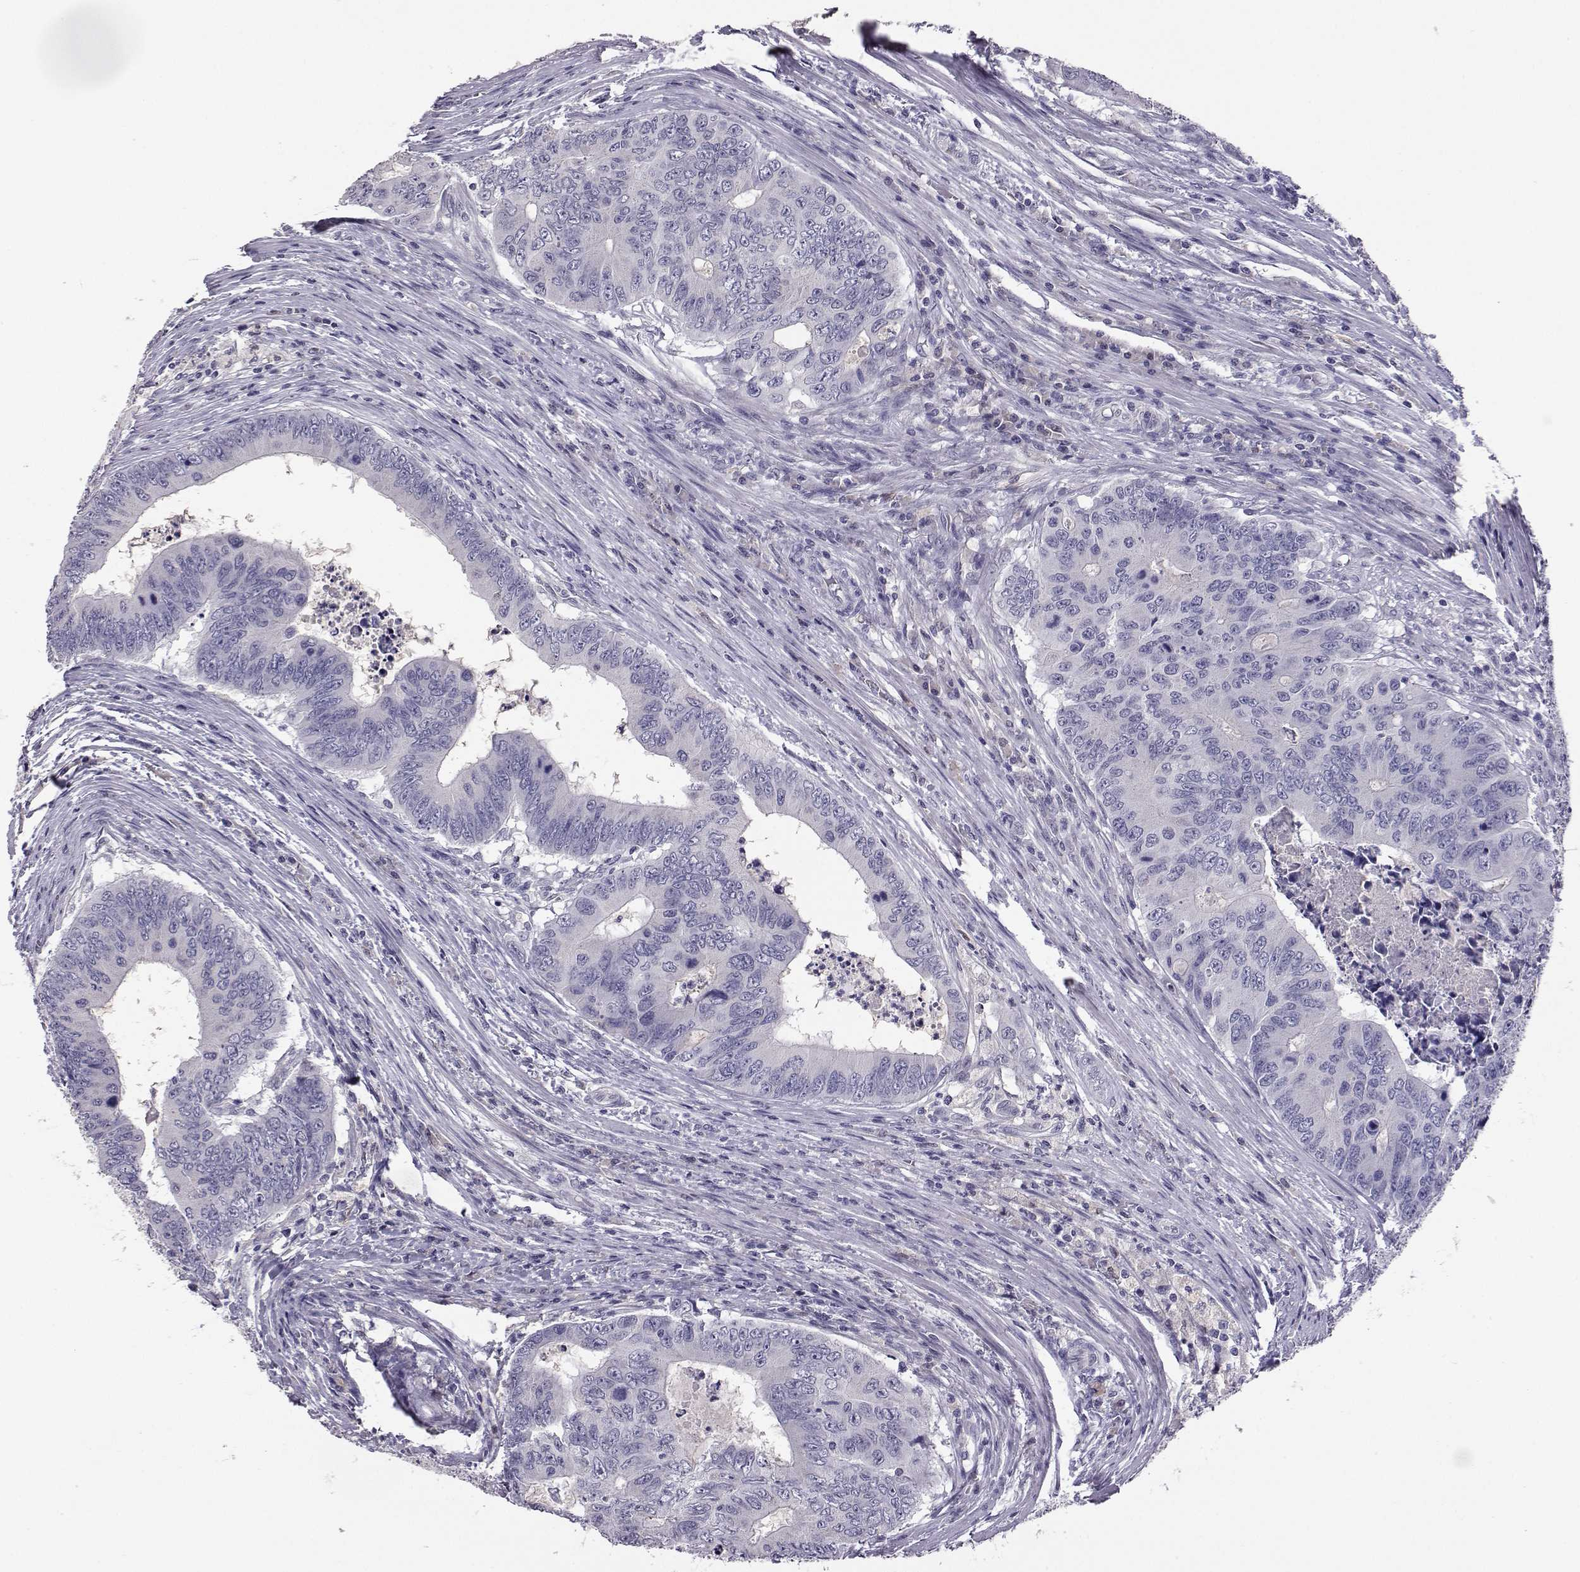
{"staining": {"intensity": "negative", "quantity": "none", "location": "none"}, "tissue": "colorectal cancer", "cell_type": "Tumor cells", "image_type": "cancer", "snomed": [{"axis": "morphology", "description": "Adenocarcinoma, NOS"}, {"axis": "topography", "description": "Colon"}], "caption": "Tumor cells are negative for brown protein staining in adenocarcinoma (colorectal). Brightfield microscopy of IHC stained with DAB (3,3'-diaminobenzidine) (brown) and hematoxylin (blue), captured at high magnification.", "gene": "AKR1B1", "patient": {"sex": "male", "age": 53}}